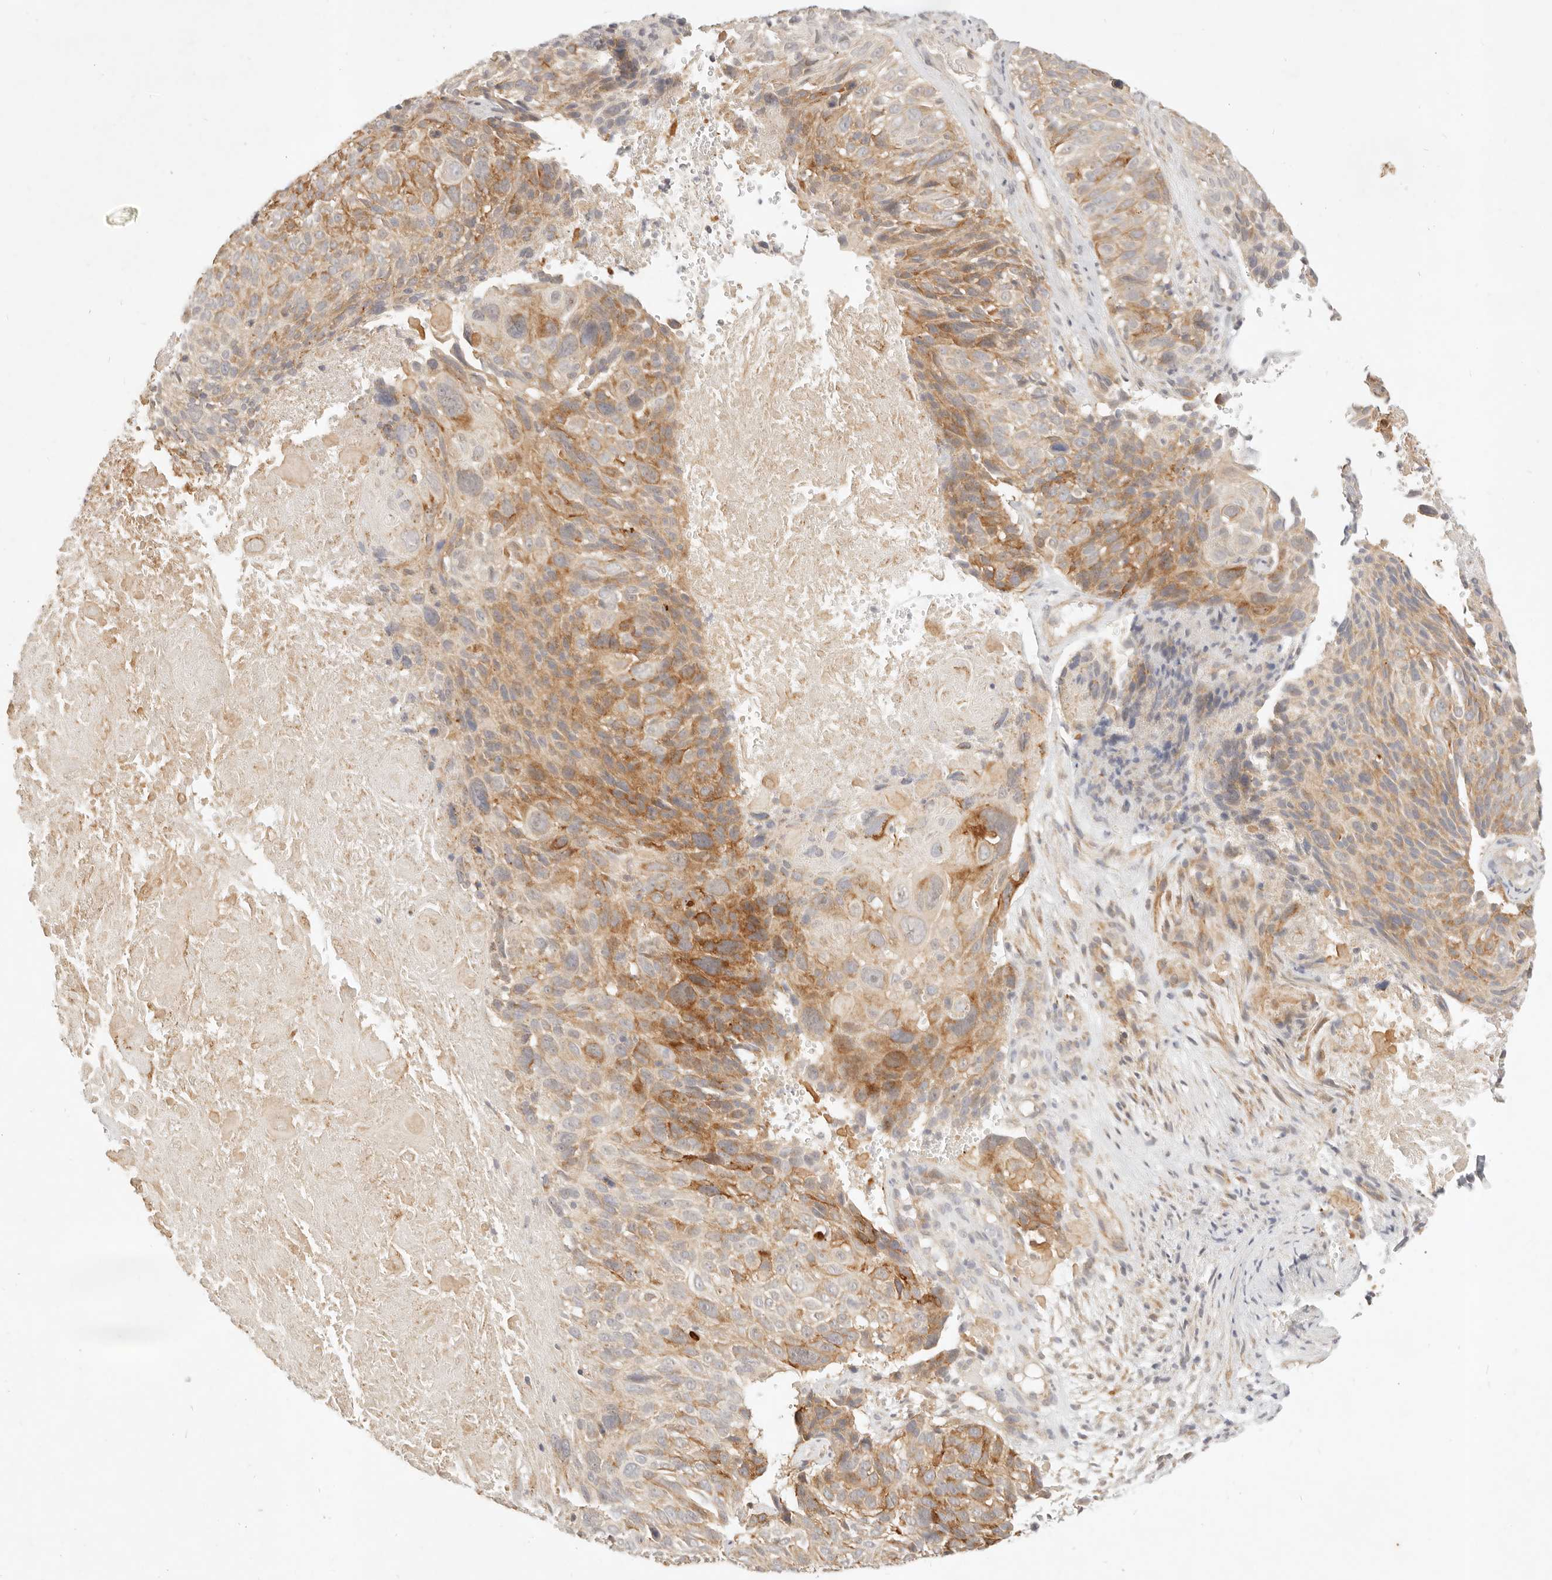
{"staining": {"intensity": "moderate", "quantity": "25%-75%", "location": "cytoplasmic/membranous"}, "tissue": "cervical cancer", "cell_type": "Tumor cells", "image_type": "cancer", "snomed": [{"axis": "morphology", "description": "Squamous cell carcinoma, NOS"}, {"axis": "topography", "description": "Cervix"}], "caption": "Immunohistochemistry (IHC) staining of cervical cancer (squamous cell carcinoma), which reveals medium levels of moderate cytoplasmic/membranous staining in about 25%-75% of tumor cells indicating moderate cytoplasmic/membranous protein positivity. The staining was performed using DAB (3,3'-diaminobenzidine) (brown) for protein detection and nuclei were counterstained in hematoxylin (blue).", "gene": "RUBCNL", "patient": {"sex": "female", "age": 74}}